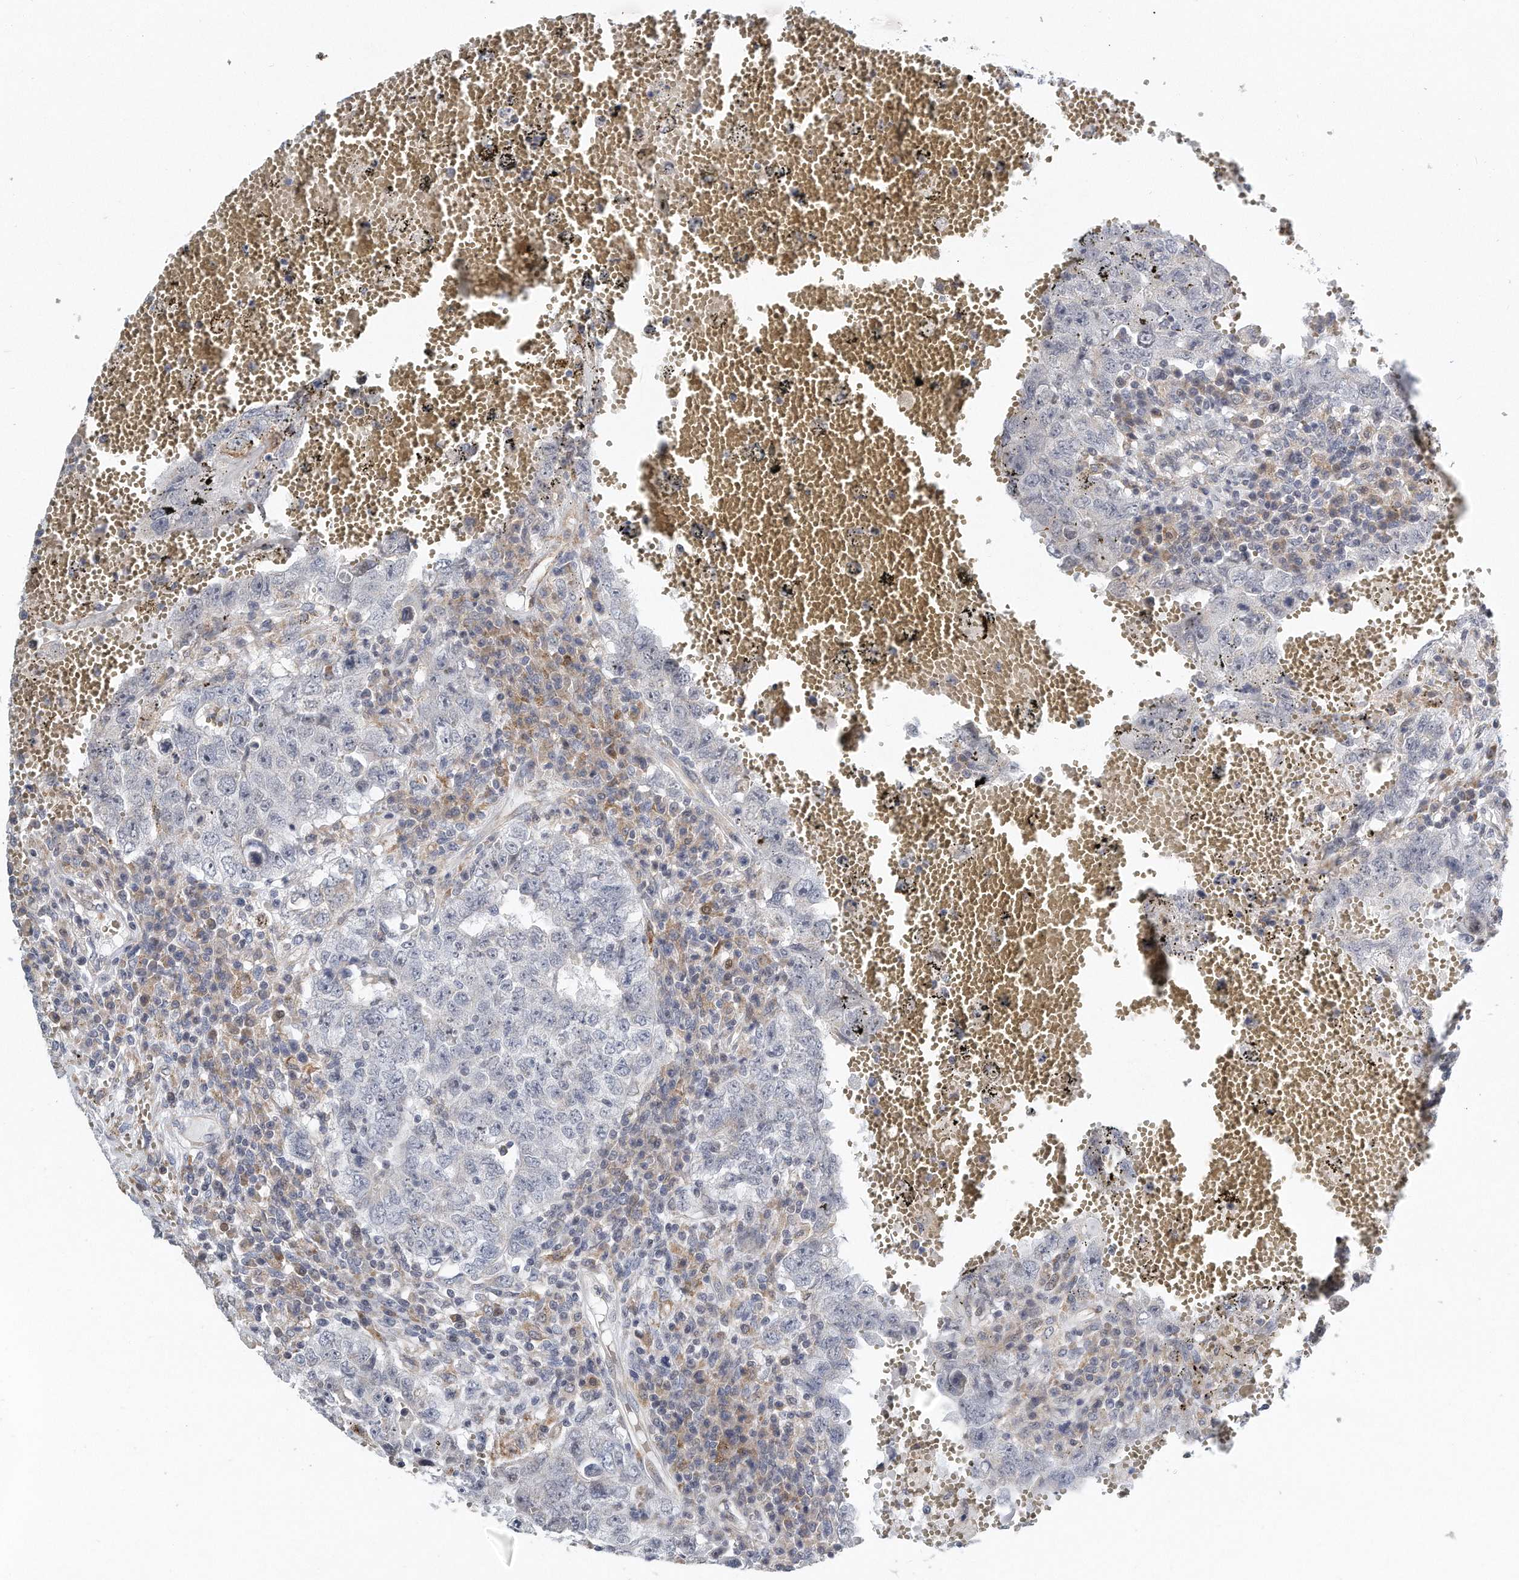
{"staining": {"intensity": "negative", "quantity": "none", "location": "none"}, "tissue": "testis cancer", "cell_type": "Tumor cells", "image_type": "cancer", "snomed": [{"axis": "morphology", "description": "Carcinoma, Embryonal, NOS"}, {"axis": "topography", "description": "Testis"}], "caption": "Image shows no protein positivity in tumor cells of testis cancer (embryonal carcinoma) tissue.", "gene": "VLDLR", "patient": {"sex": "male", "age": 26}}